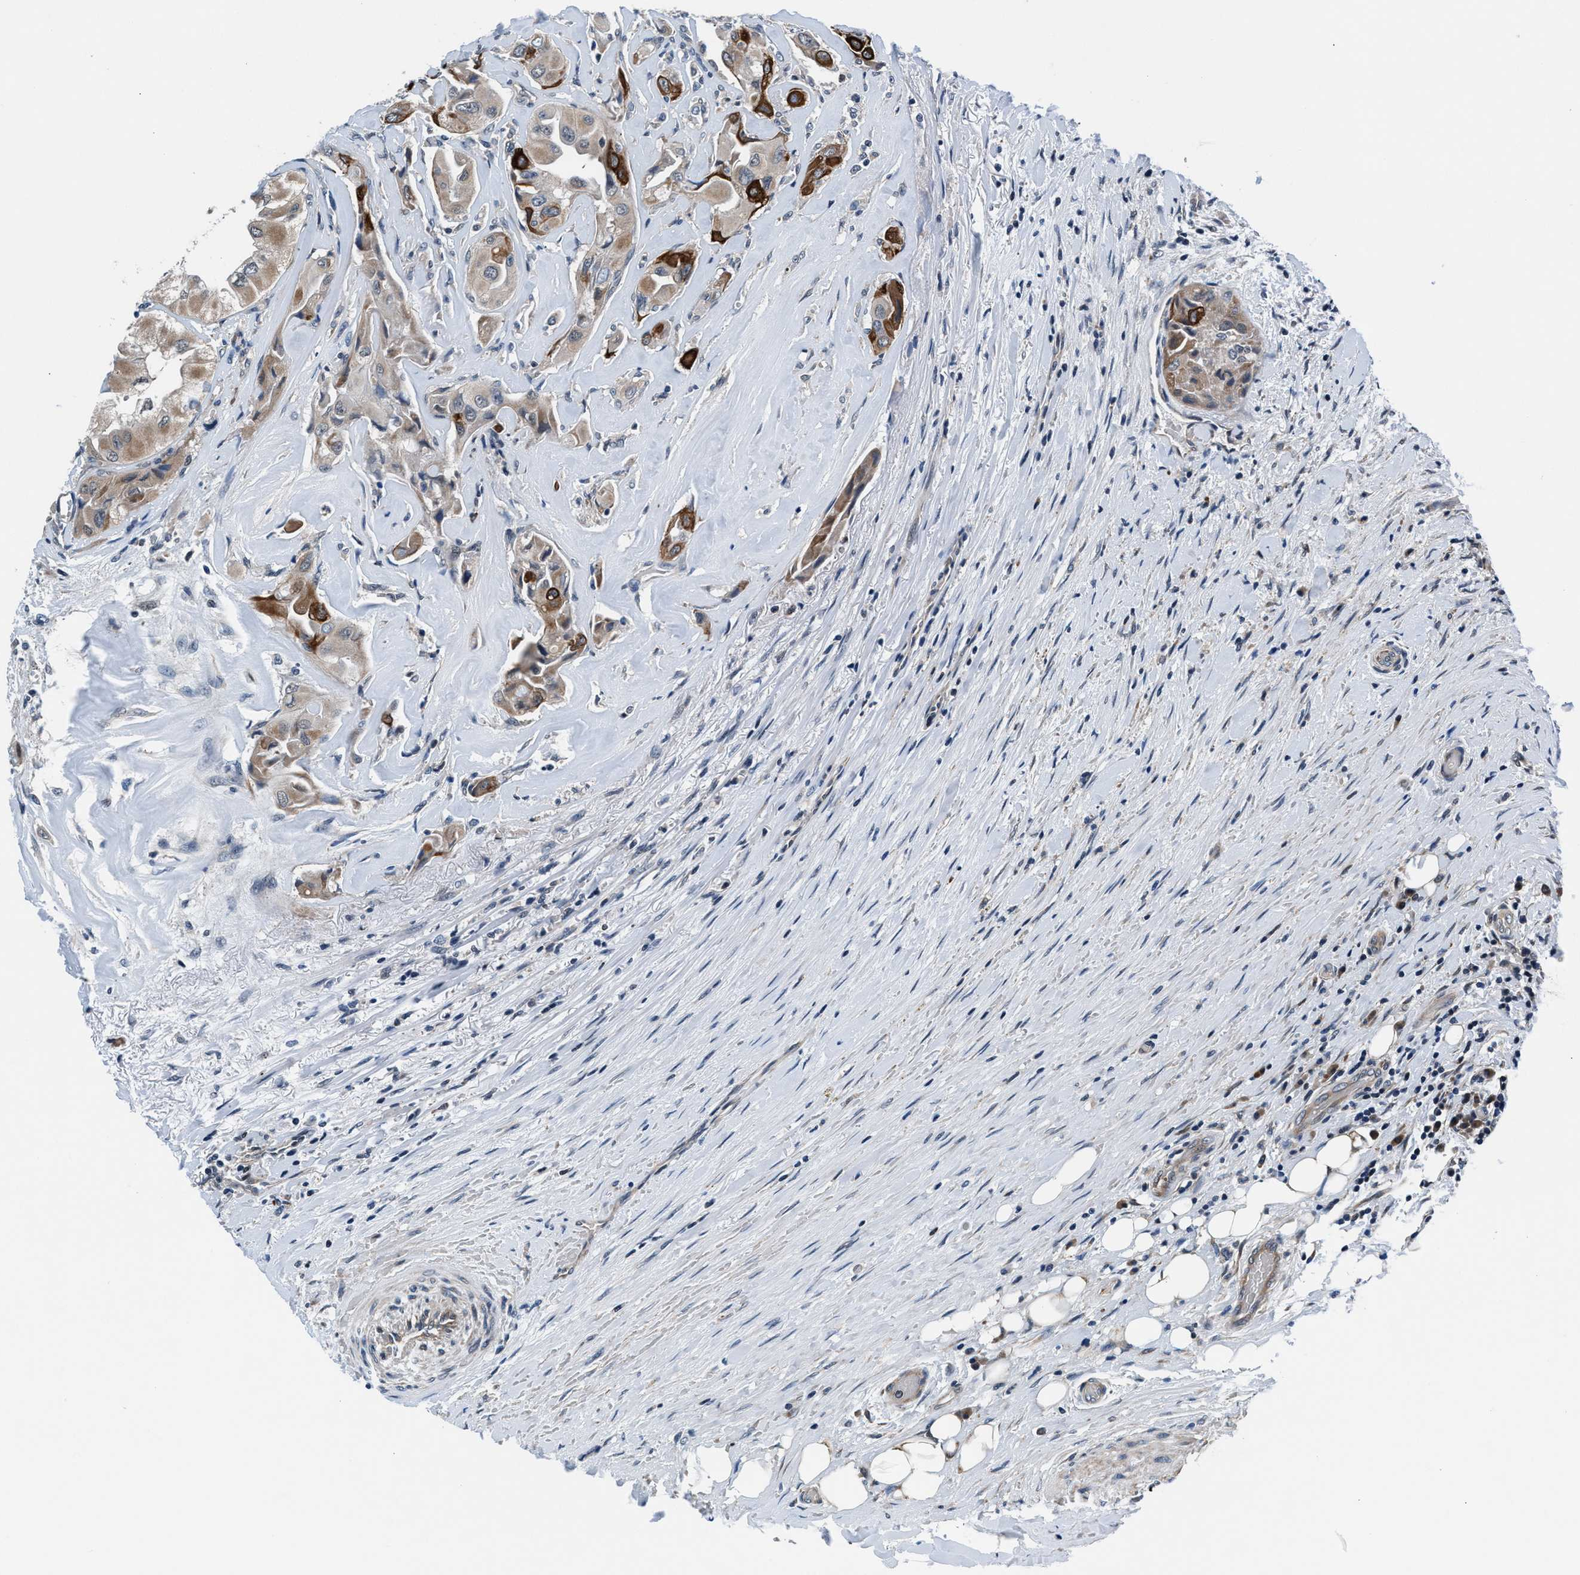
{"staining": {"intensity": "strong", "quantity": "<25%", "location": "cytoplasmic/membranous"}, "tissue": "thyroid cancer", "cell_type": "Tumor cells", "image_type": "cancer", "snomed": [{"axis": "morphology", "description": "Papillary adenocarcinoma, NOS"}, {"axis": "topography", "description": "Thyroid gland"}], "caption": "Immunohistochemical staining of human papillary adenocarcinoma (thyroid) demonstrates medium levels of strong cytoplasmic/membranous protein positivity in approximately <25% of tumor cells.", "gene": "PRPSAP2", "patient": {"sex": "female", "age": 59}}